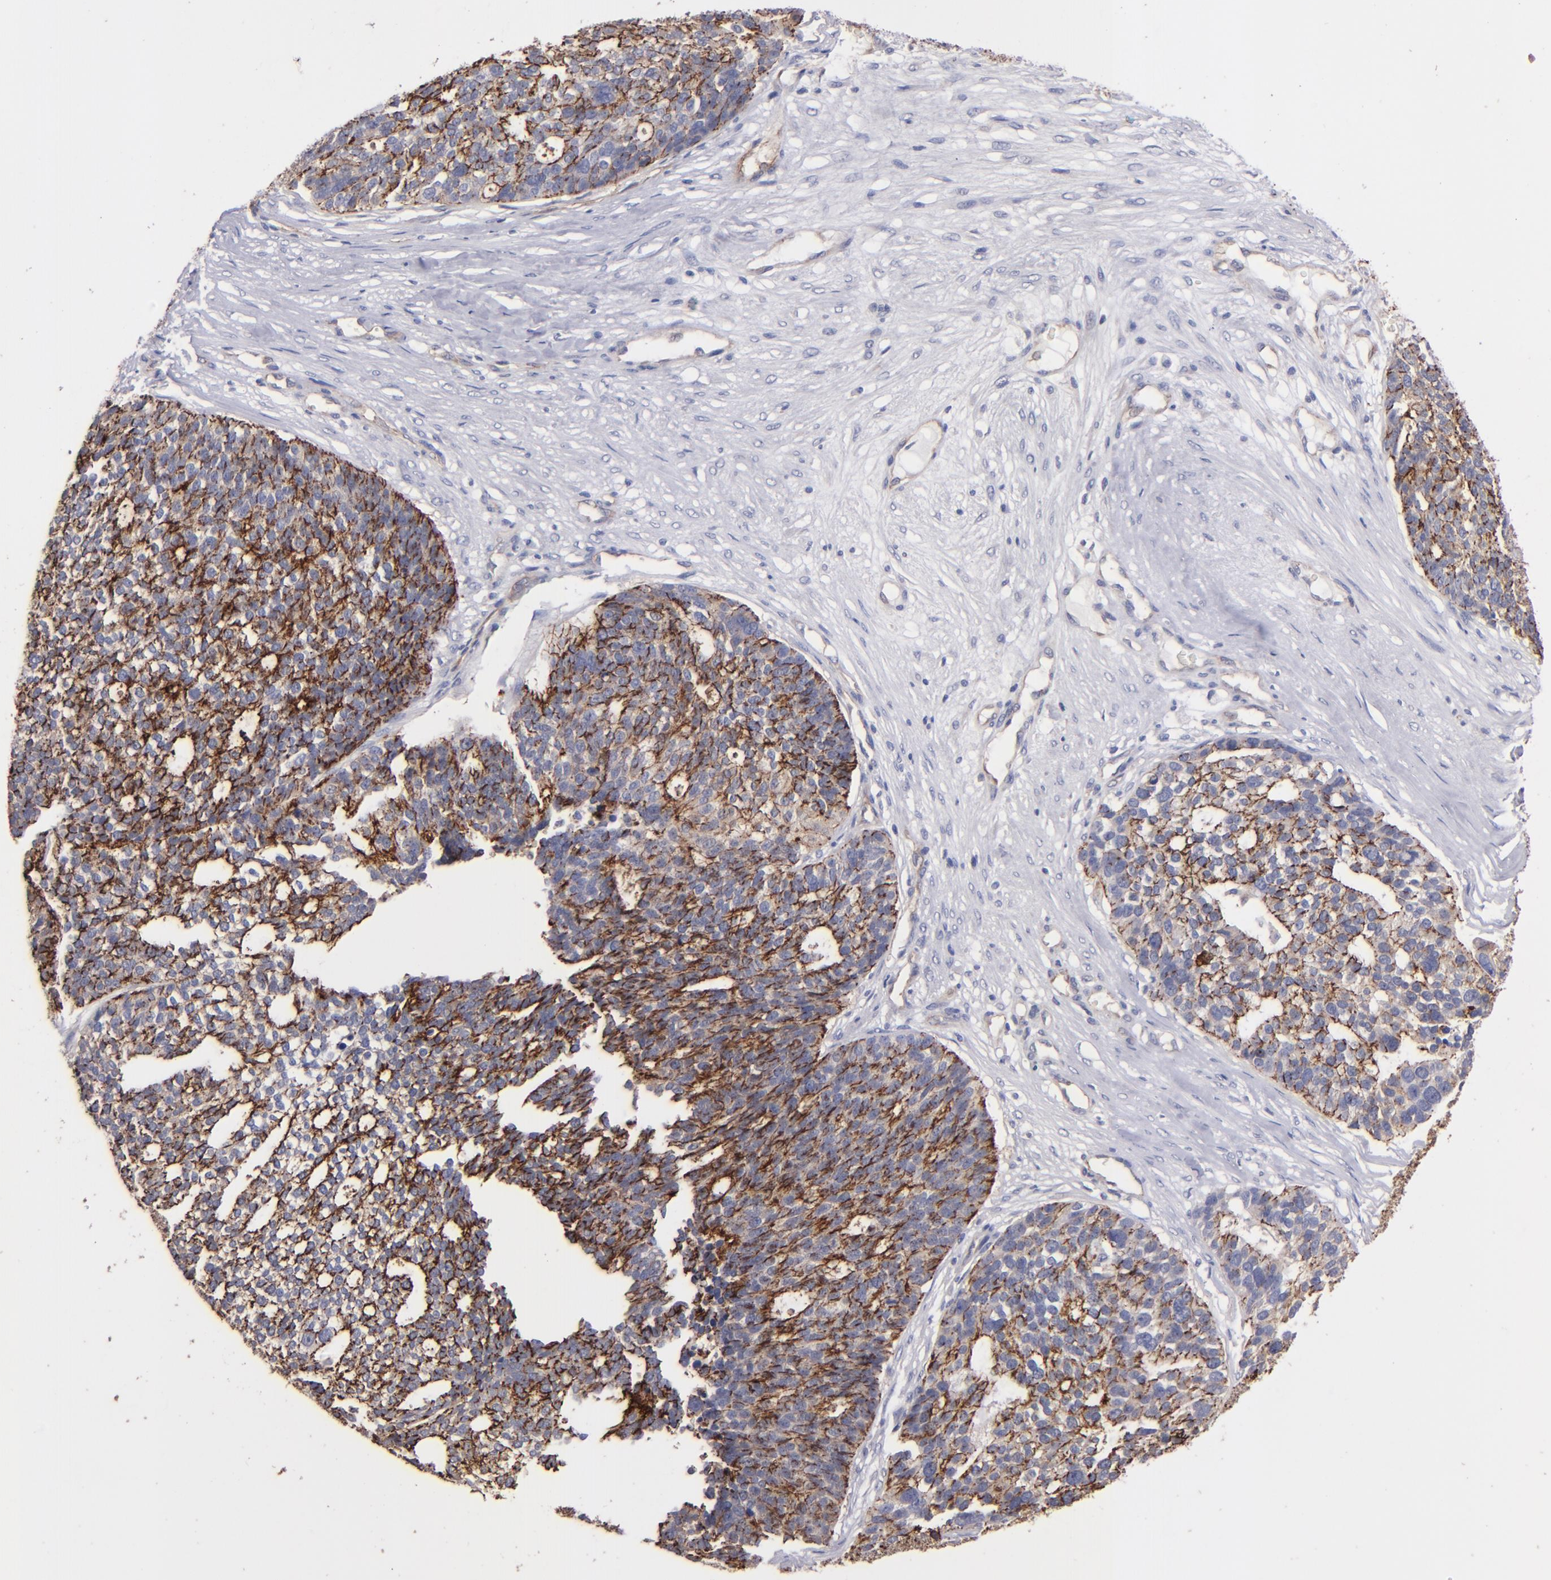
{"staining": {"intensity": "strong", "quantity": "25%-75%", "location": "cytoplasmic/membranous"}, "tissue": "ovarian cancer", "cell_type": "Tumor cells", "image_type": "cancer", "snomed": [{"axis": "morphology", "description": "Cystadenocarcinoma, serous, NOS"}, {"axis": "topography", "description": "Ovary"}], "caption": "IHC (DAB) staining of human ovarian serous cystadenocarcinoma reveals strong cytoplasmic/membranous protein positivity in approximately 25%-75% of tumor cells.", "gene": "CLDN5", "patient": {"sex": "female", "age": 59}}